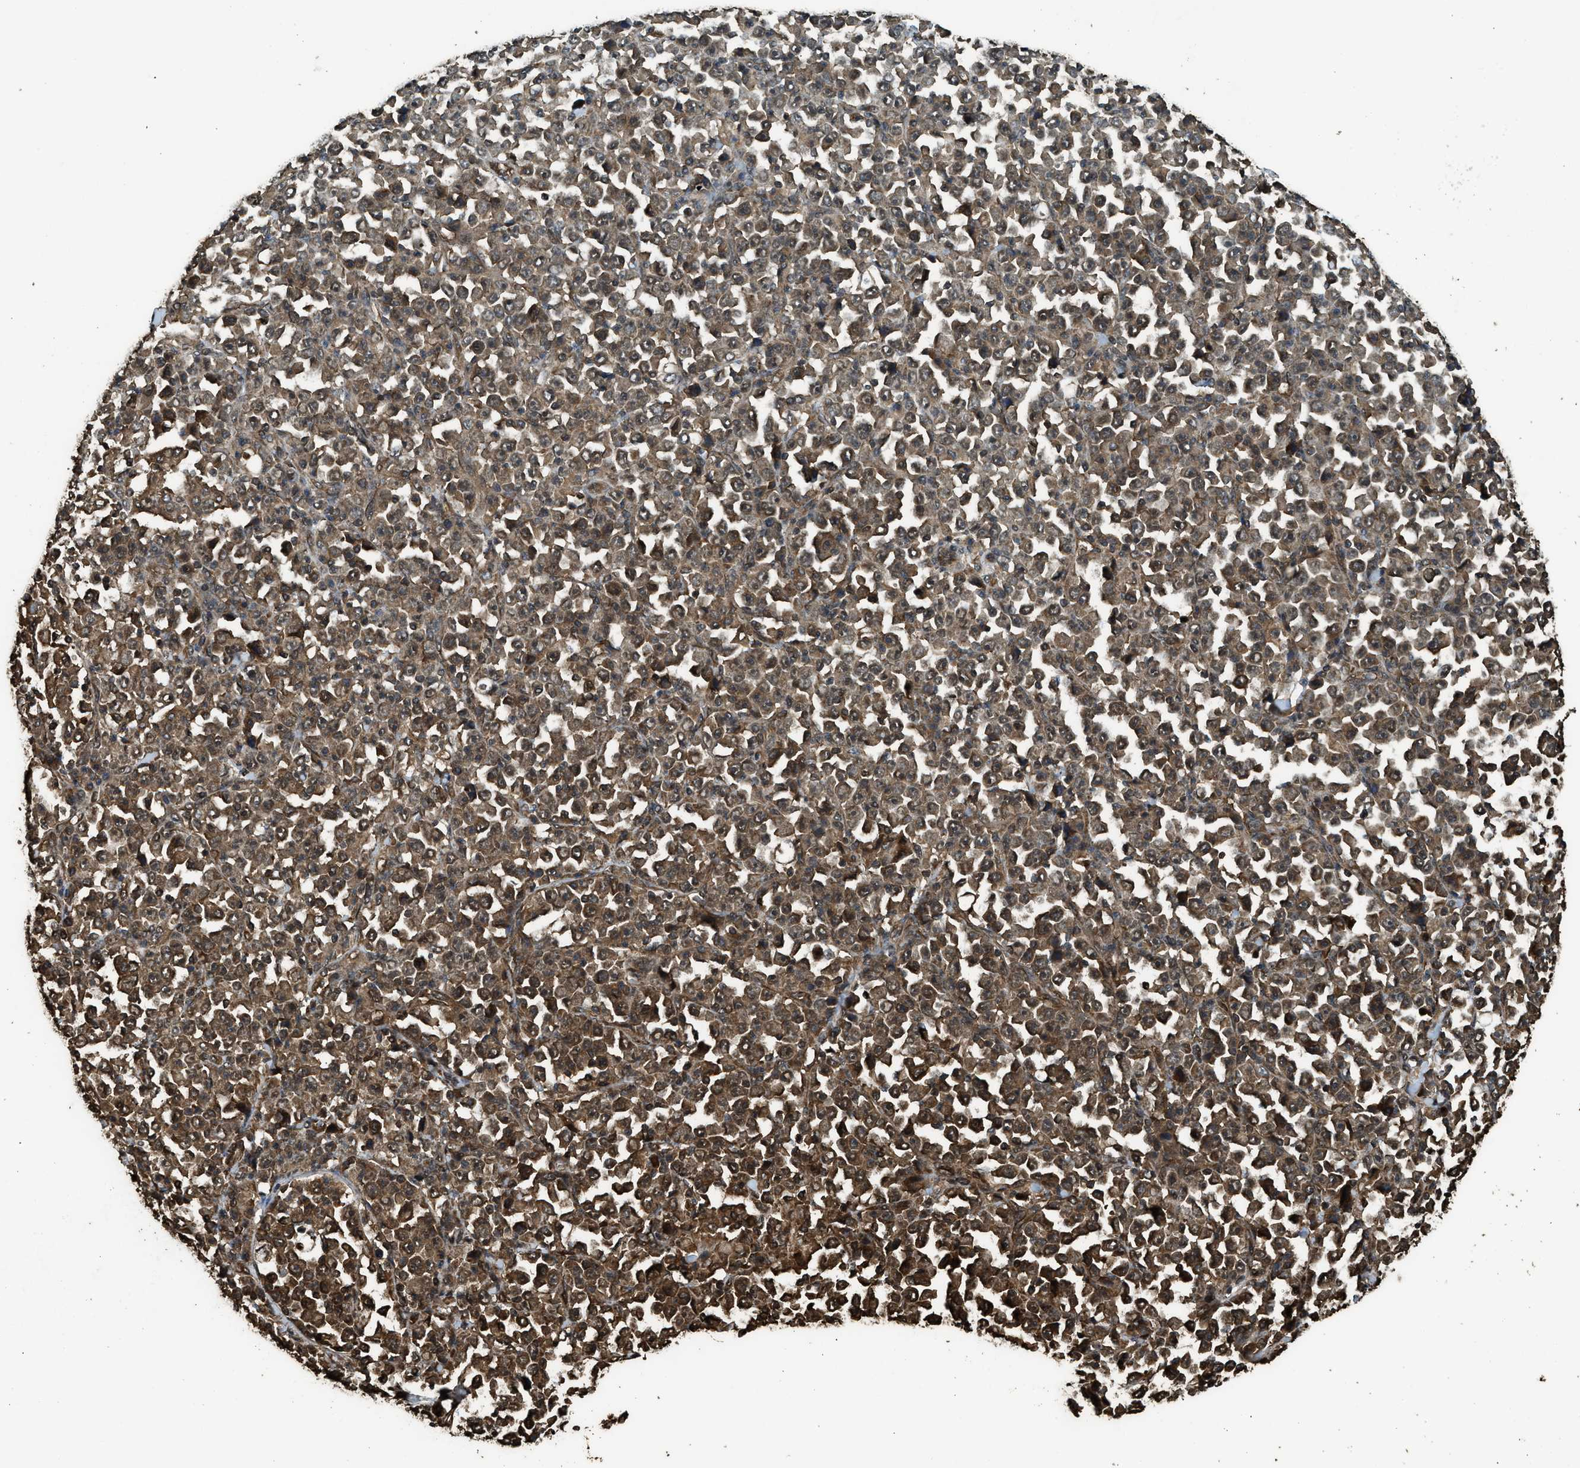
{"staining": {"intensity": "moderate", "quantity": ">75%", "location": "cytoplasmic/membranous"}, "tissue": "stomach cancer", "cell_type": "Tumor cells", "image_type": "cancer", "snomed": [{"axis": "morphology", "description": "Normal tissue, NOS"}, {"axis": "morphology", "description": "Adenocarcinoma, NOS"}, {"axis": "topography", "description": "Stomach, upper"}, {"axis": "topography", "description": "Stomach"}], "caption": "Immunohistochemical staining of human adenocarcinoma (stomach) demonstrates medium levels of moderate cytoplasmic/membranous protein positivity in about >75% of tumor cells.", "gene": "MYBL2", "patient": {"sex": "male", "age": 59}}